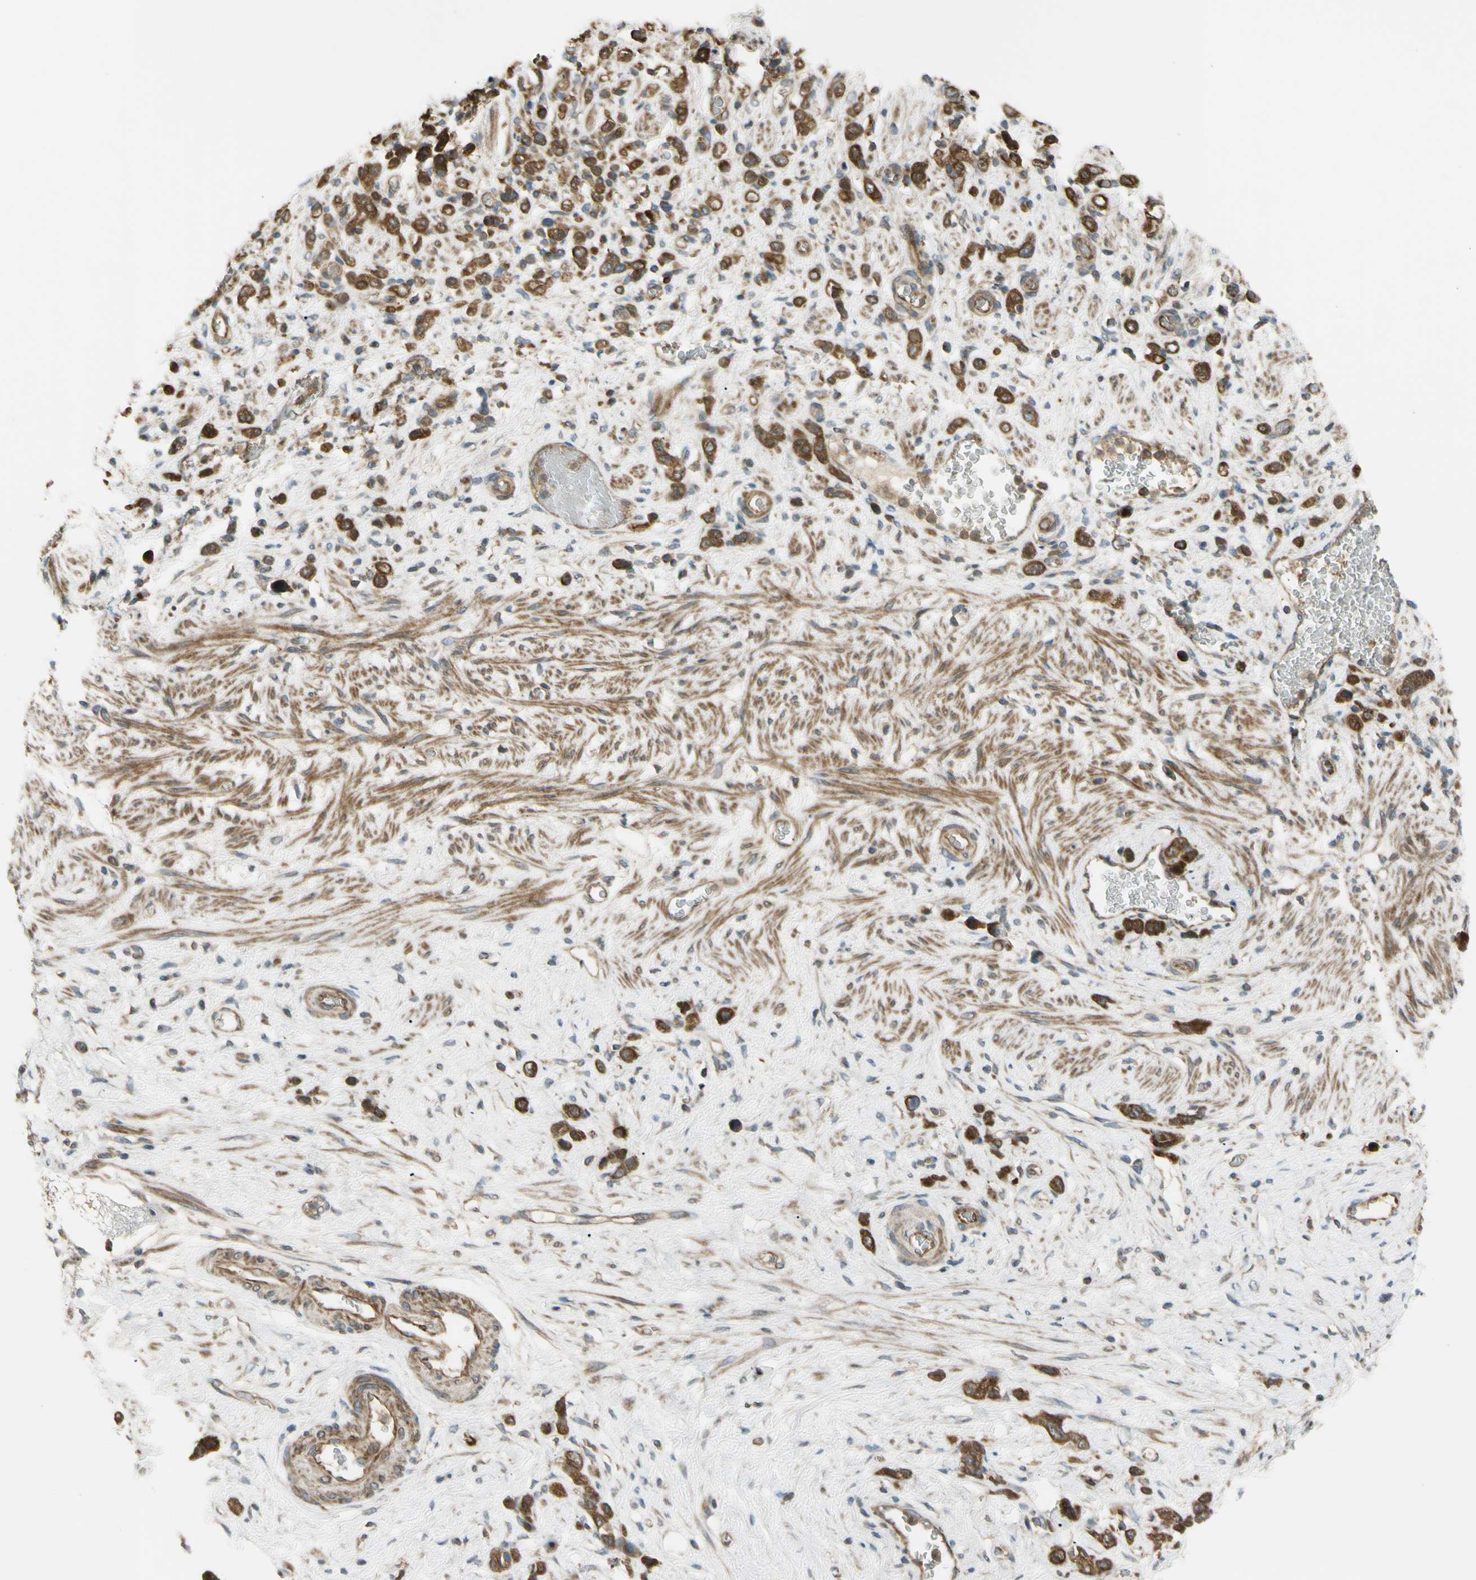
{"staining": {"intensity": "strong", "quantity": ">75%", "location": "cytoplasmic/membranous"}, "tissue": "stomach cancer", "cell_type": "Tumor cells", "image_type": "cancer", "snomed": [{"axis": "morphology", "description": "Adenocarcinoma, NOS"}, {"axis": "morphology", "description": "Adenocarcinoma, High grade"}, {"axis": "topography", "description": "Stomach, upper"}, {"axis": "topography", "description": "Stomach, lower"}], "caption": "Immunohistochemistry image of human stomach high-grade adenocarcinoma stained for a protein (brown), which exhibits high levels of strong cytoplasmic/membranous positivity in approximately >75% of tumor cells.", "gene": "FLII", "patient": {"sex": "female", "age": 65}}